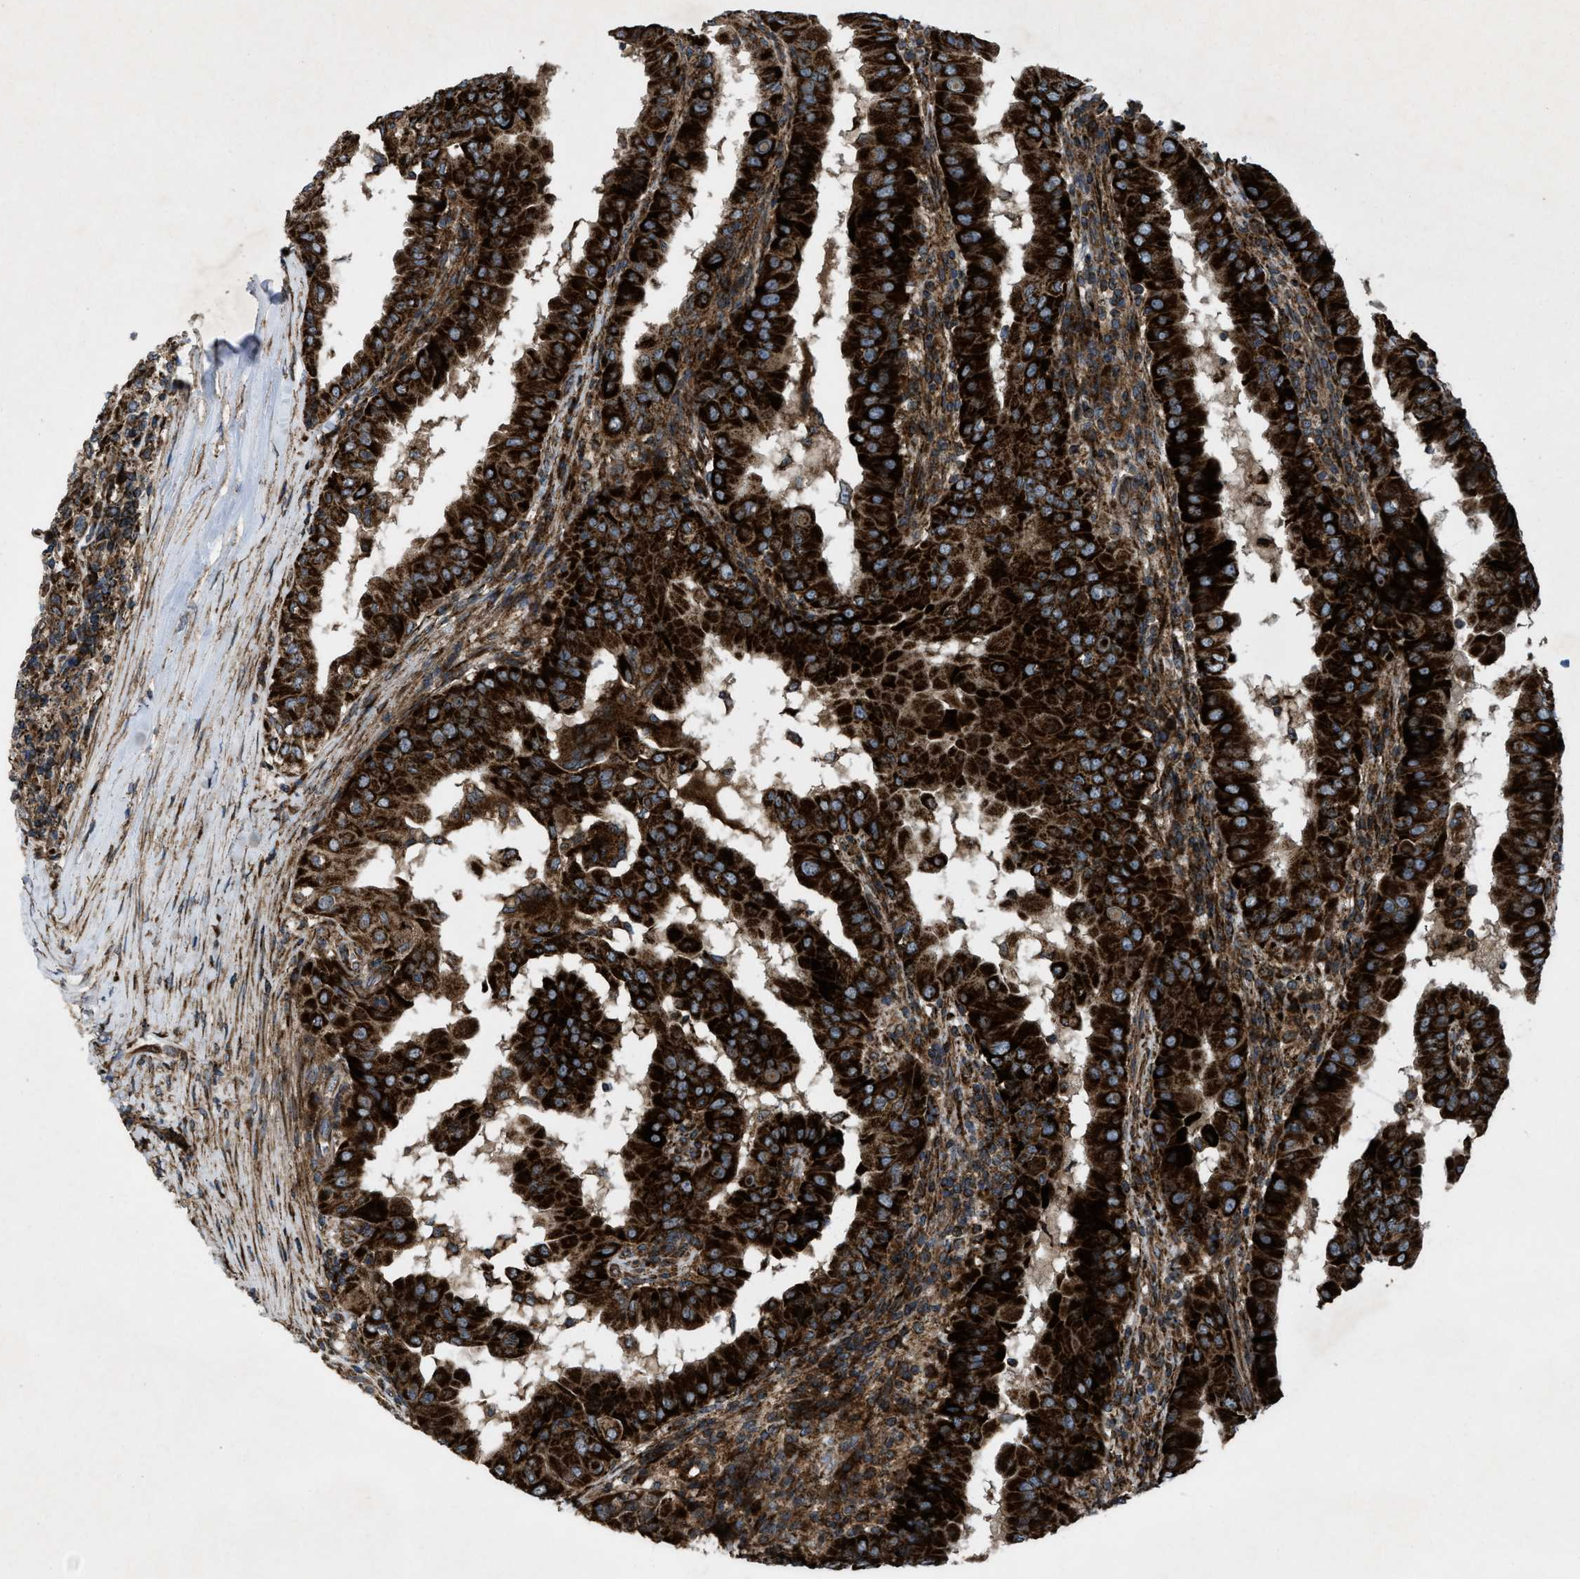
{"staining": {"intensity": "strong", "quantity": ">75%", "location": "cytoplasmic/membranous"}, "tissue": "thyroid cancer", "cell_type": "Tumor cells", "image_type": "cancer", "snomed": [{"axis": "morphology", "description": "Papillary adenocarcinoma, NOS"}, {"axis": "topography", "description": "Thyroid gland"}], "caption": "The photomicrograph shows immunohistochemical staining of thyroid cancer (papillary adenocarcinoma). There is strong cytoplasmic/membranous staining is appreciated in approximately >75% of tumor cells.", "gene": "PER3", "patient": {"sex": "male", "age": 33}}